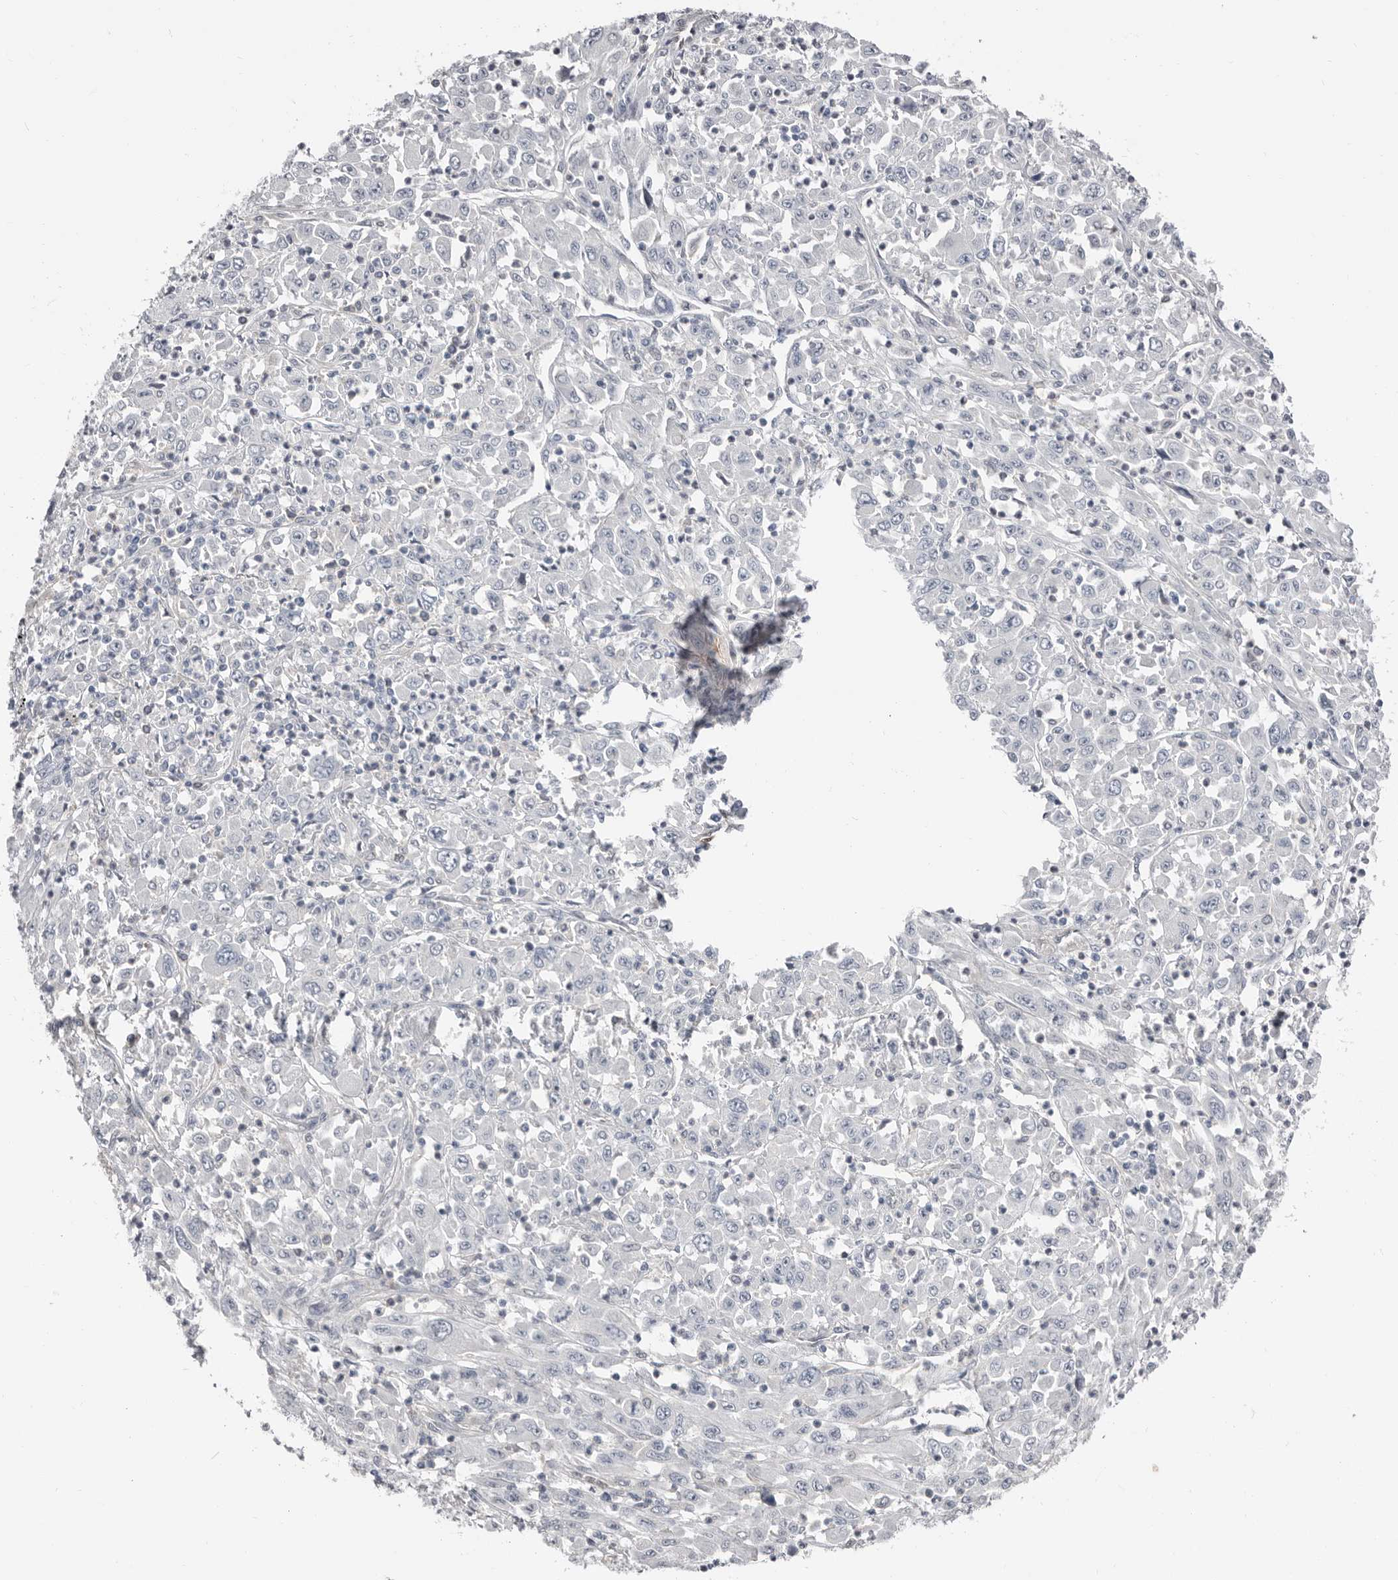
{"staining": {"intensity": "negative", "quantity": "none", "location": "none"}, "tissue": "melanoma", "cell_type": "Tumor cells", "image_type": "cancer", "snomed": [{"axis": "morphology", "description": "Malignant melanoma, Metastatic site"}, {"axis": "topography", "description": "Skin"}], "caption": "This is an immunohistochemistry photomicrograph of melanoma. There is no positivity in tumor cells.", "gene": "ASRGL1", "patient": {"sex": "female", "age": 56}}